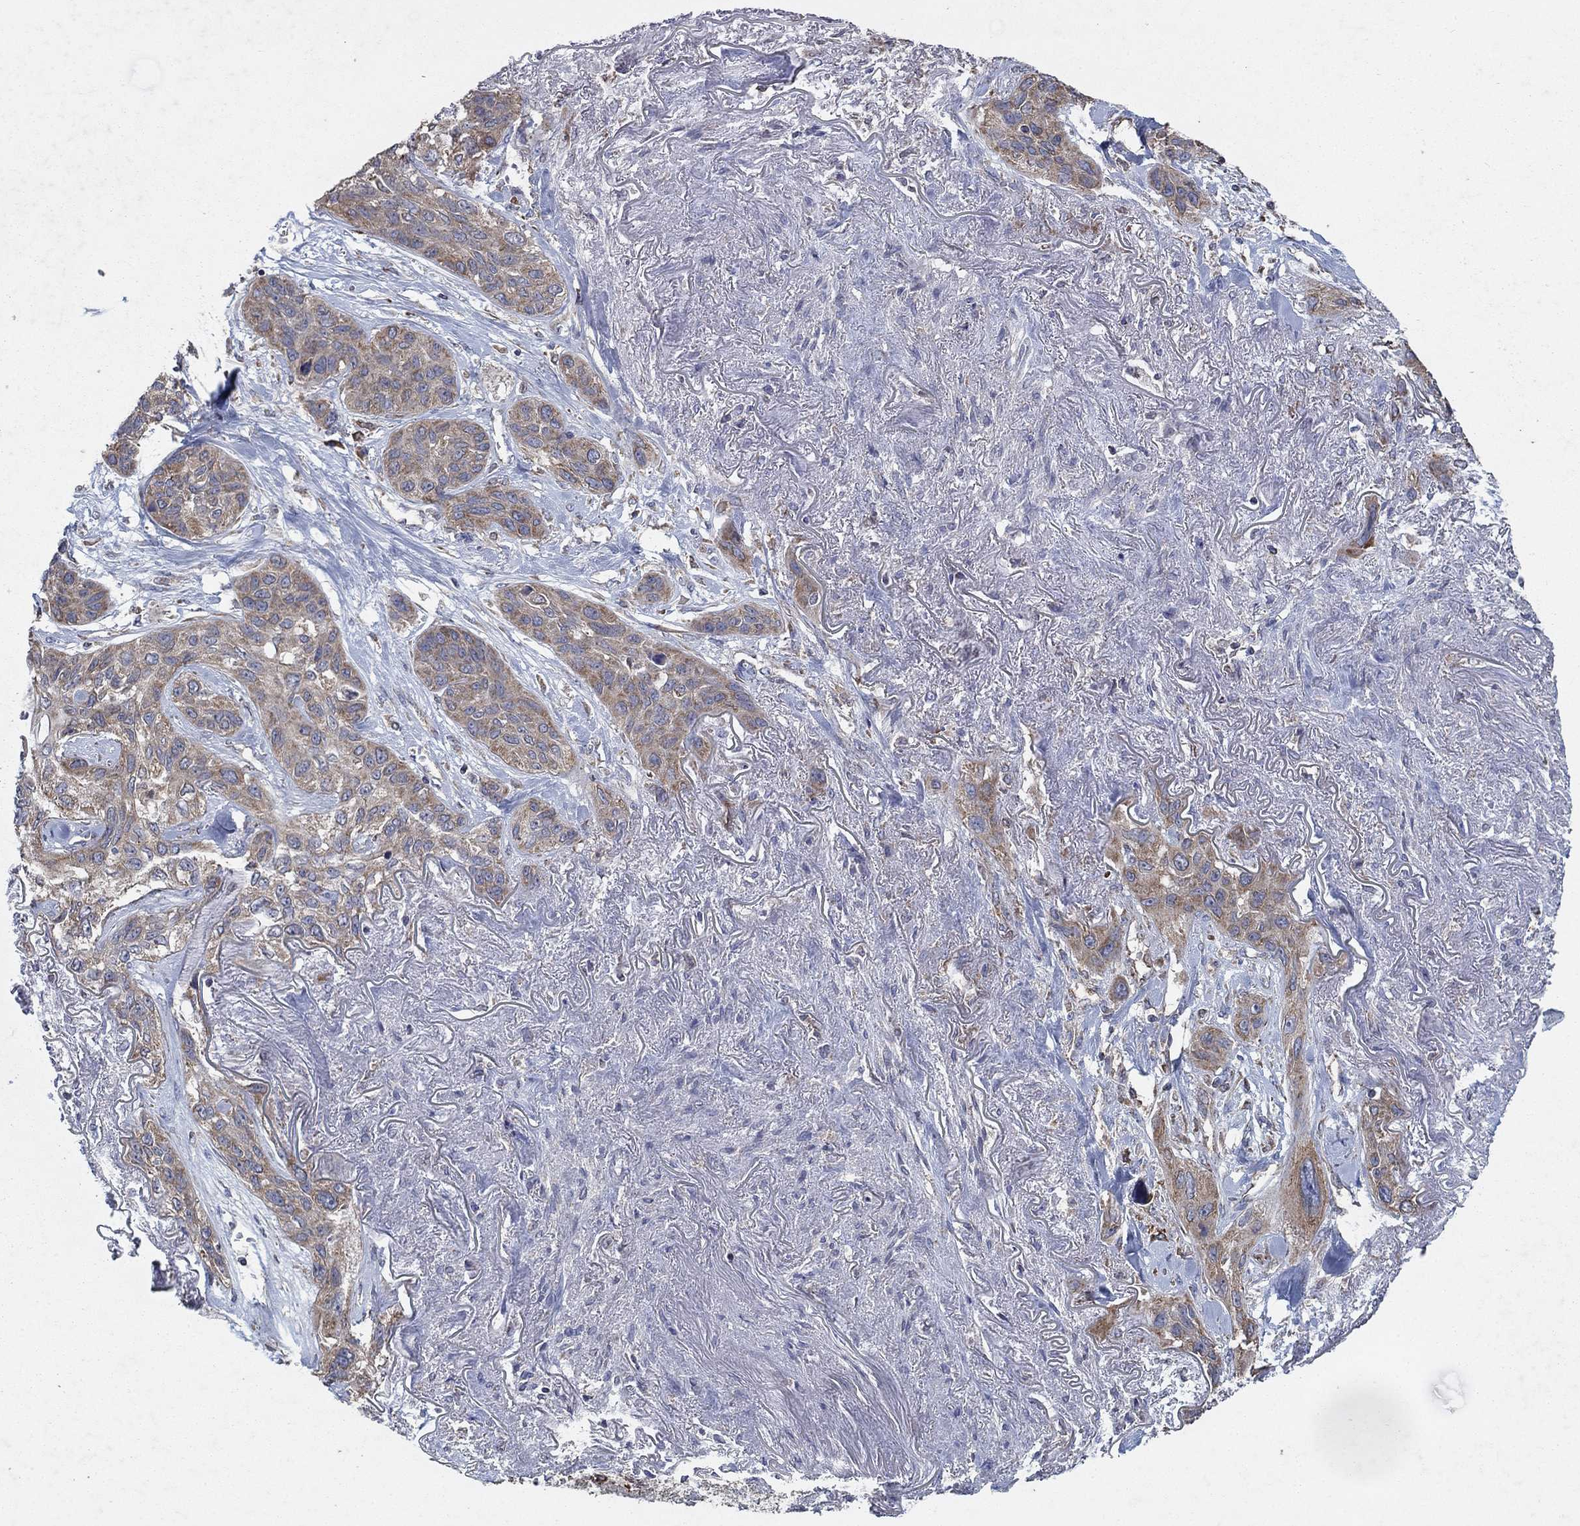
{"staining": {"intensity": "weak", "quantity": ">75%", "location": "cytoplasmic/membranous"}, "tissue": "lung cancer", "cell_type": "Tumor cells", "image_type": "cancer", "snomed": [{"axis": "morphology", "description": "Squamous cell carcinoma, NOS"}, {"axis": "topography", "description": "Lung"}], "caption": "Protein staining shows weak cytoplasmic/membranous staining in approximately >75% of tumor cells in lung cancer.", "gene": "NCEH1", "patient": {"sex": "female", "age": 70}}